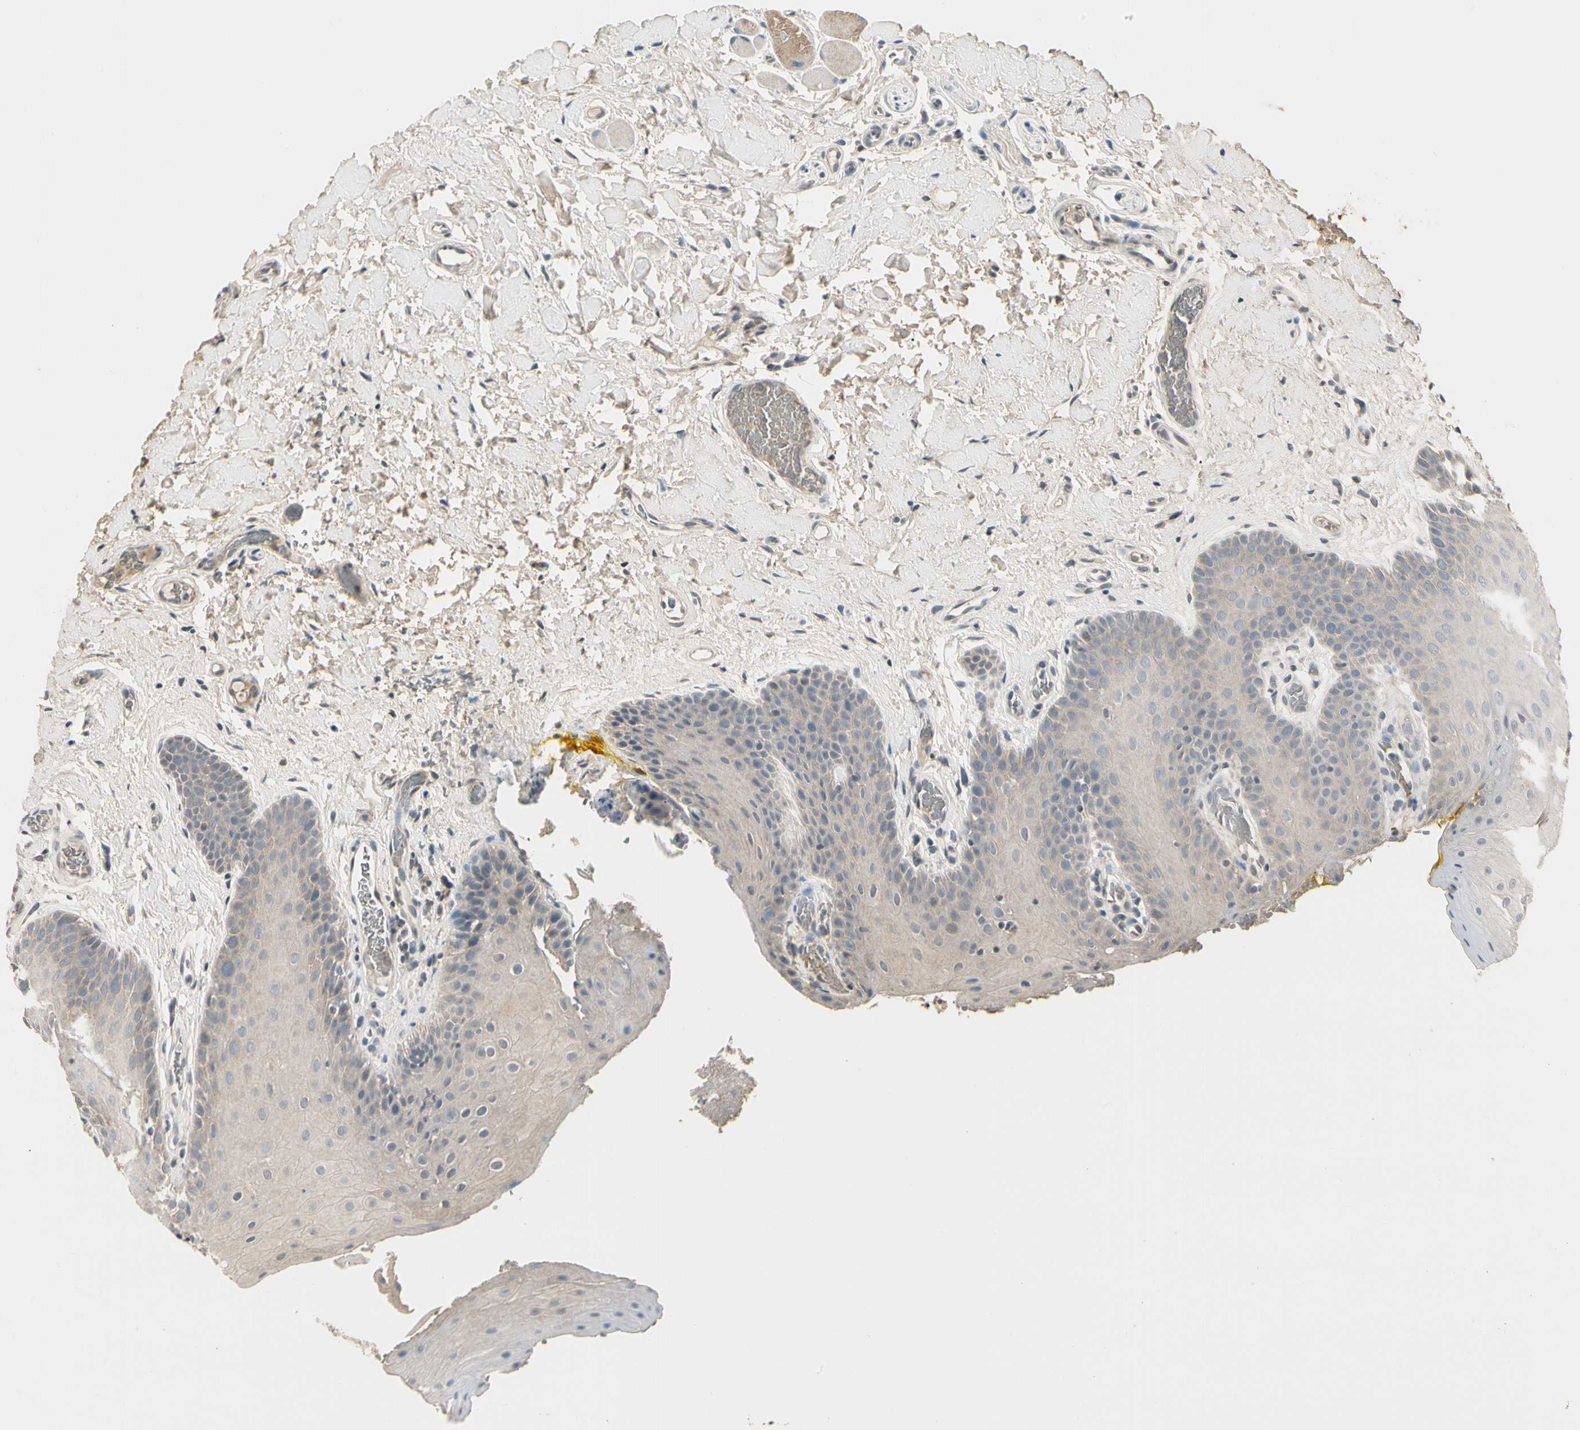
{"staining": {"intensity": "weak", "quantity": "<25%", "location": "cytoplasmic/membranous"}, "tissue": "oral mucosa", "cell_type": "Squamous epithelial cells", "image_type": "normal", "snomed": [{"axis": "morphology", "description": "Normal tissue, NOS"}, {"axis": "topography", "description": "Oral tissue"}], "caption": "The immunohistochemistry (IHC) histopathology image has no significant positivity in squamous epithelial cells of oral mucosa. Brightfield microscopy of immunohistochemistry (IHC) stained with DAB (3,3'-diaminobenzidine) (brown) and hematoxylin (blue), captured at high magnification.", "gene": "GREM1", "patient": {"sex": "male", "age": 54}}